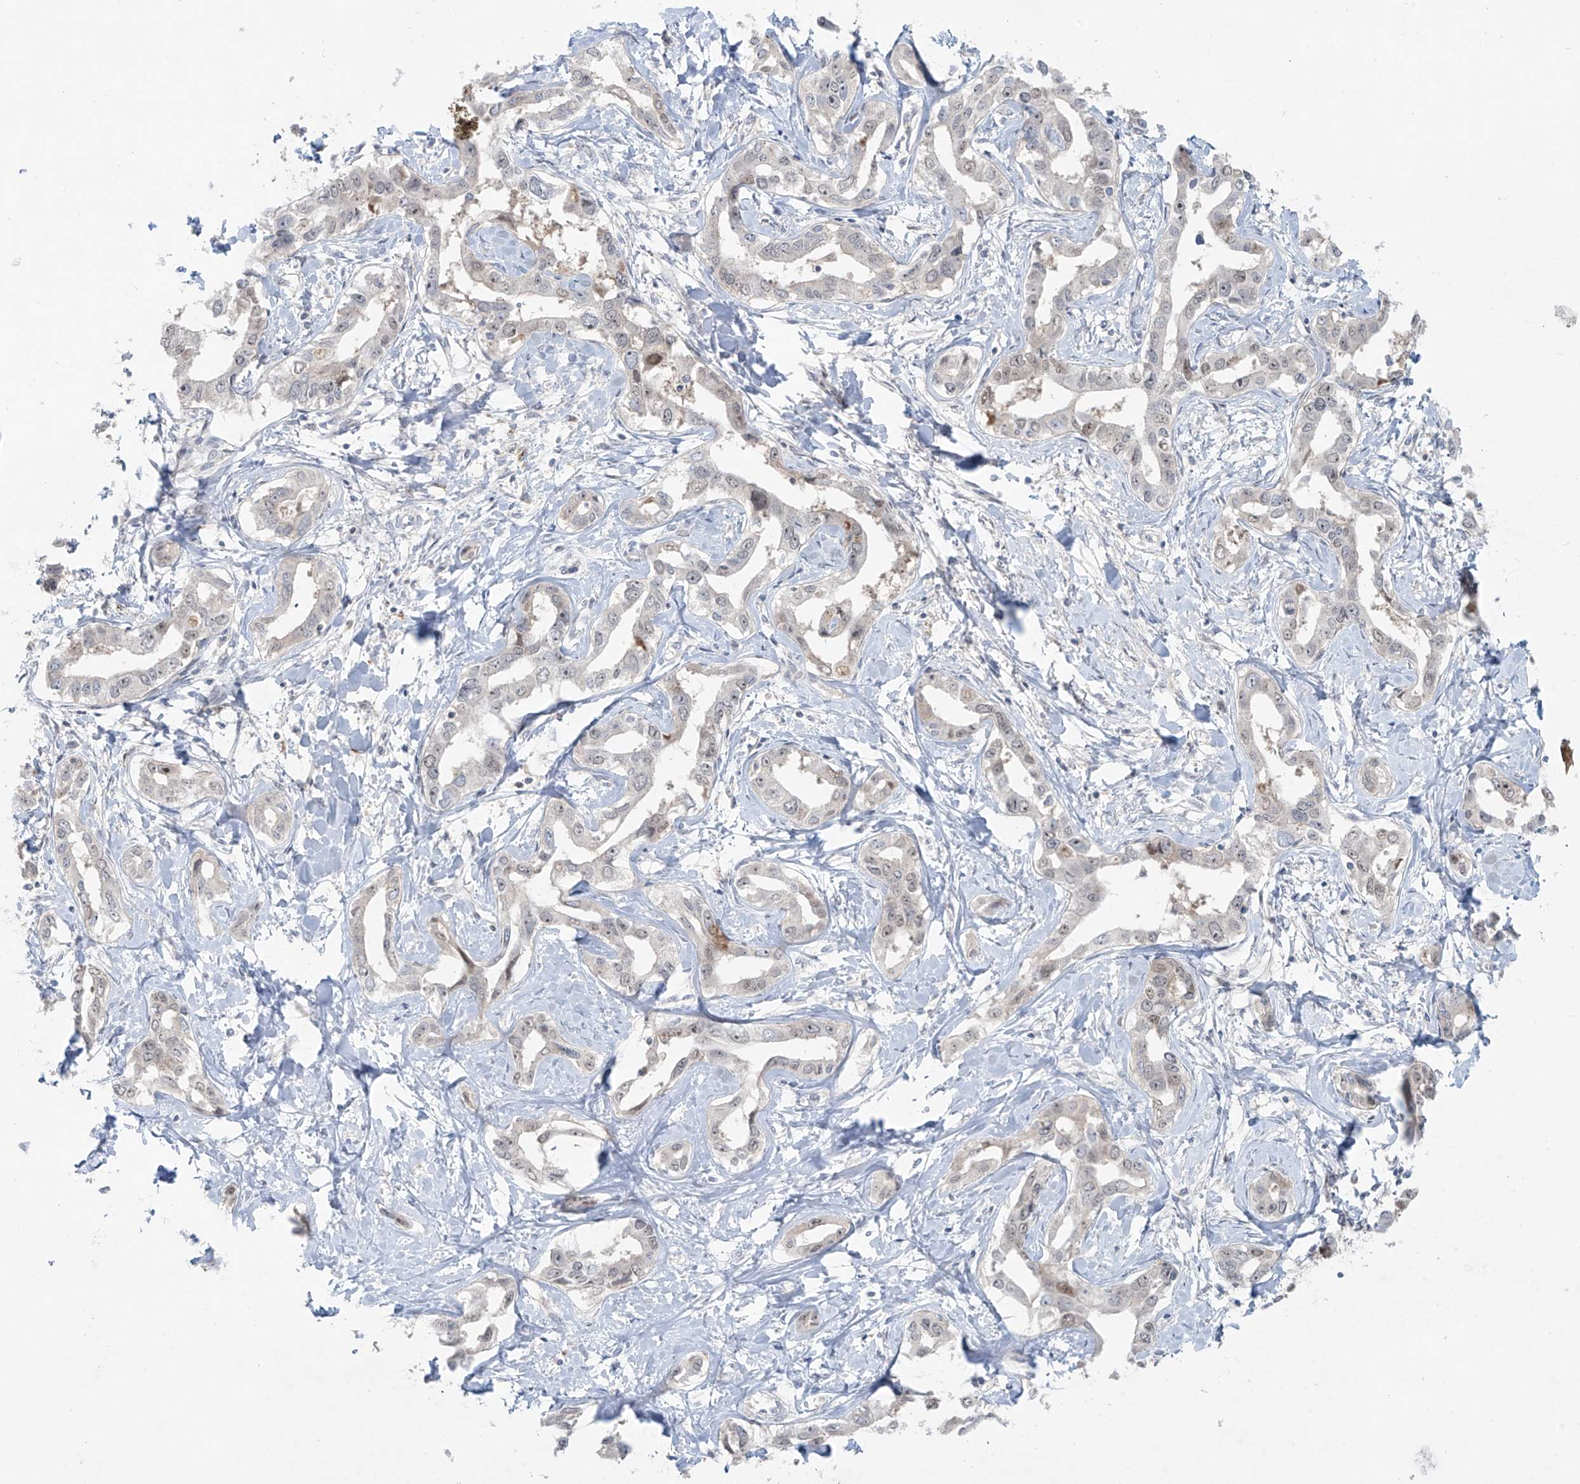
{"staining": {"intensity": "weak", "quantity": "<25%", "location": "nuclear"}, "tissue": "liver cancer", "cell_type": "Tumor cells", "image_type": "cancer", "snomed": [{"axis": "morphology", "description": "Cholangiocarcinoma"}, {"axis": "topography", "description": "Liver"}], "caption": "High magnification brightfield microscopy of liver cancer (cholangiocarcinoma) stained with DAB (brown) and counterstained with hematoxylin (blue): tumor cells show no significant expression. (Brightfield microscopy of DAB (3,3'-diaminobenzidine) immunohistochemistry (IHC) at high magnification).", "gene": "PPAT", "patient": {"sex": "male", "age": 59}}